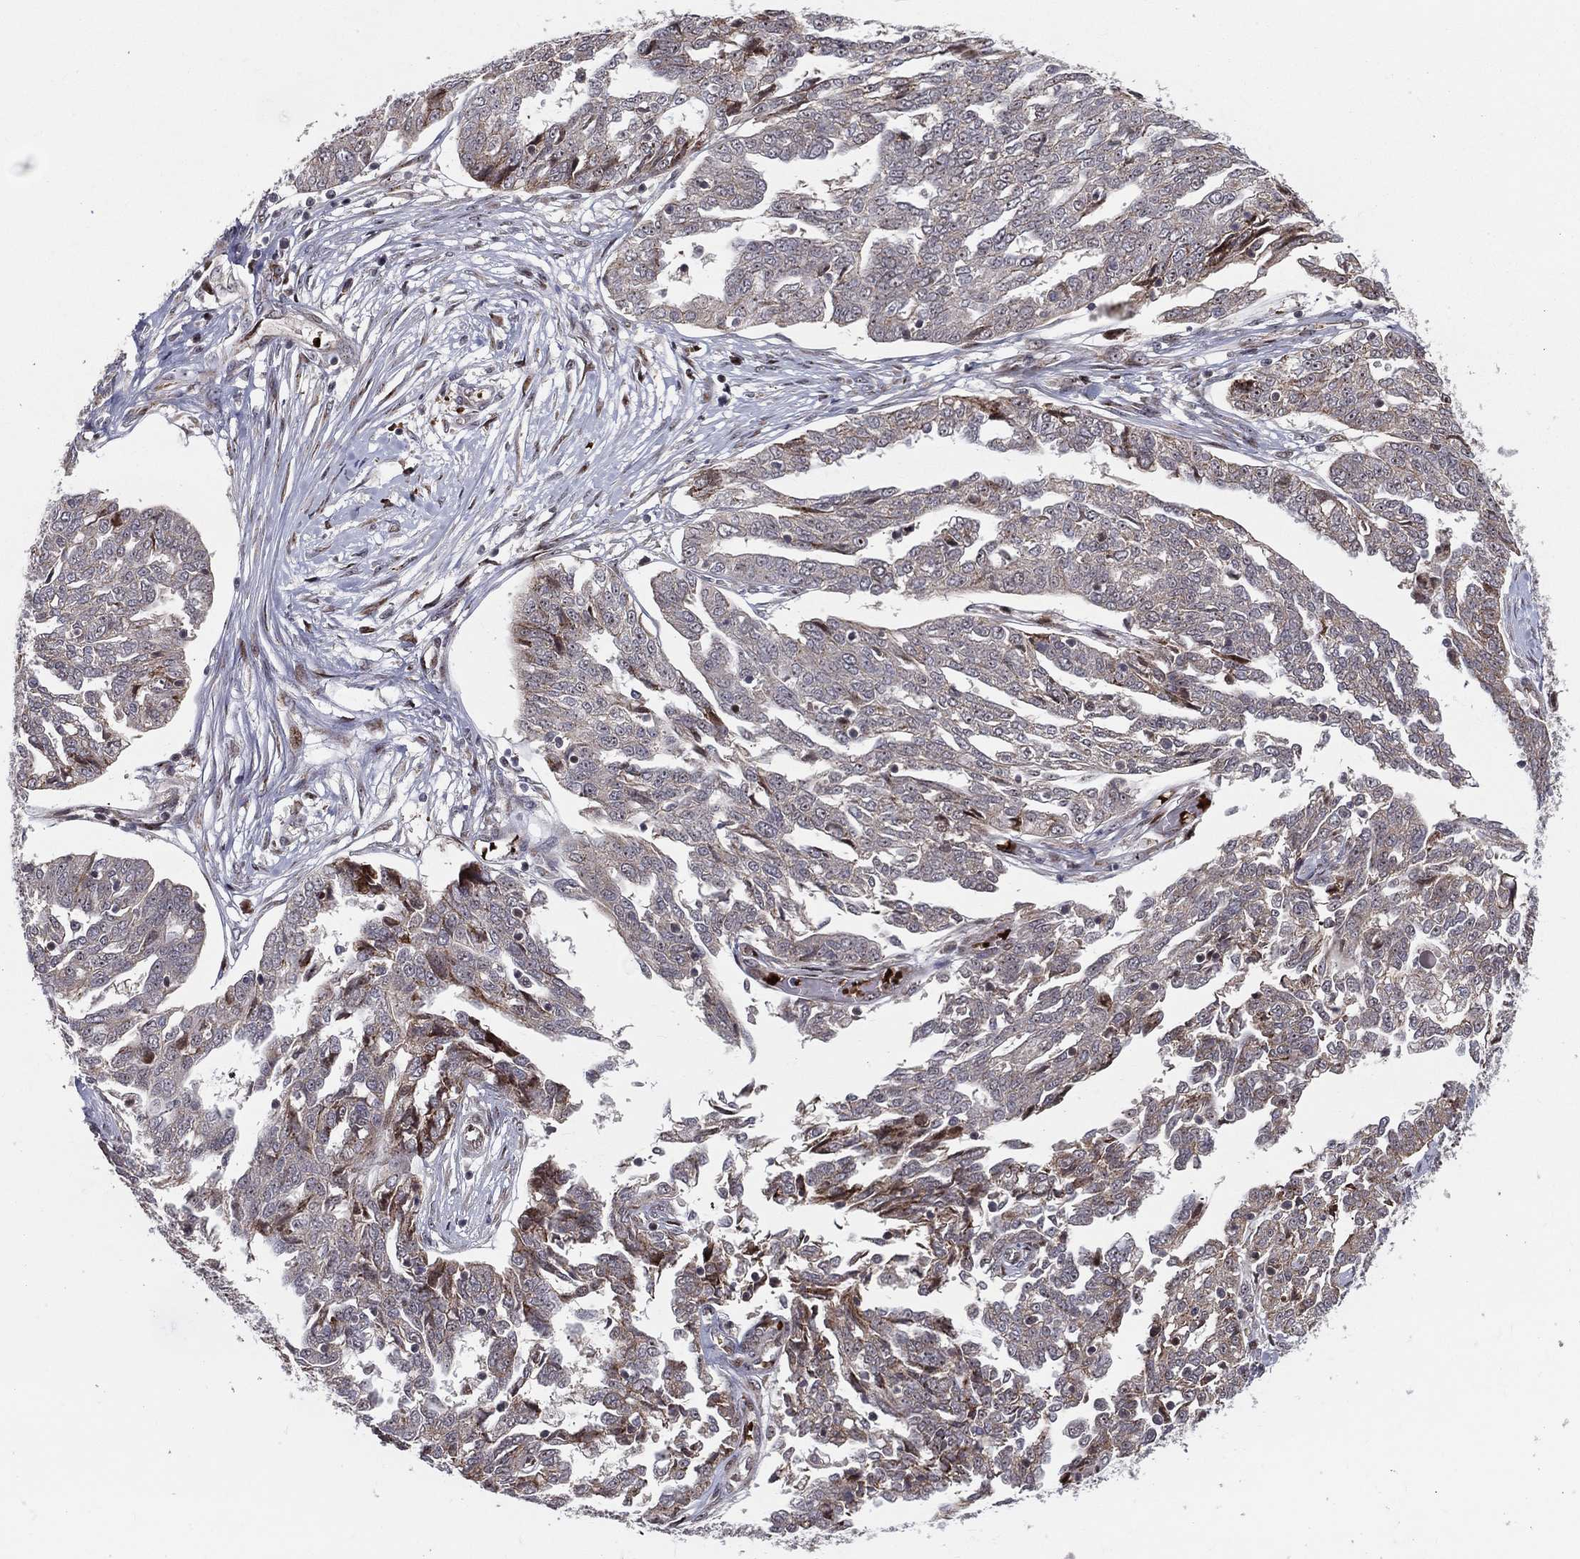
{"staining": {"intensity": "moderate", "quantity": "<25%", "location": "cytoplasmic/membranous"}, "tissue": "ovarian cancer", "cell_type": "Tumor cells", "image_type": "cancer", "snomed": [{"axis": "morphology", "description": "Cystadenocarcinoma, serous, NOS"}, {"axis": "topography", "description": "Ovary"}], "caption": "Ovarian serous cystadenocarcinoma stained with DAB (3,3'-diaminobenzidine) IHC shows low levels of moderate cytoplasmic/membranous expression in approximately <25% of tumor cells. Nuclei are stained in blue.", "gene": "VHL", "patient": {"sex": "female", "age": 67}}